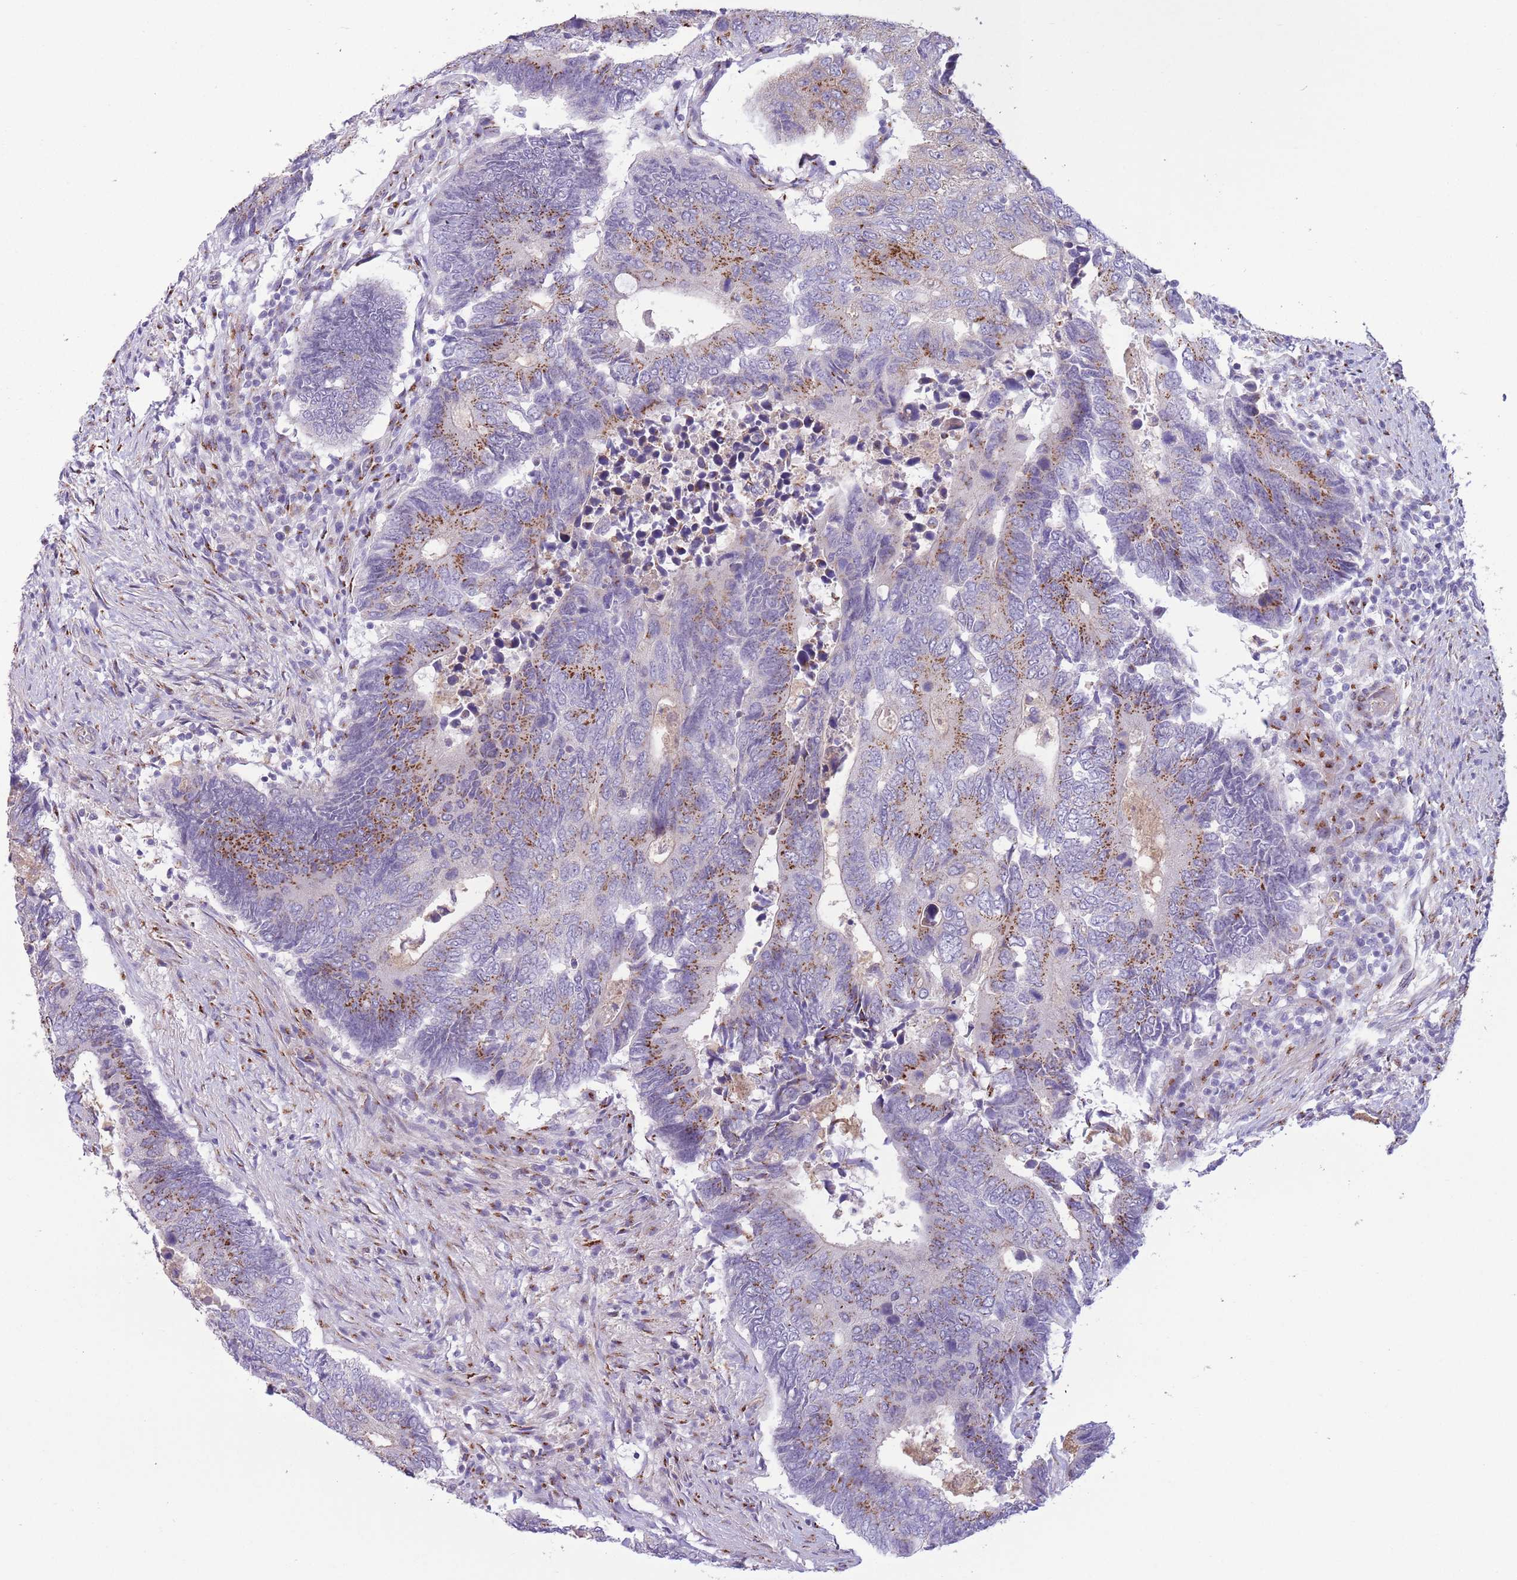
{"staining": {"intensity": "moderate", "quantity": ">75%", "location": "cytoplasmic/membranous"}, "tissue": "colorectal cancer", "cell_type": "Tumor cells", "image_type": "cancer", "snomed": [{"axis": "morphology", "description": "Adenocarcinoma, NOS"}, {"axis": "topography", "description": "Colon"}], "caption": "Moderate cytoplasmic/membranous staining for a protein is identified in about >75% of tumor cells of colorectal cancer using immunohistochemistry.", "gene": "C20orf96", "patient": {"sex": "male", "age": 87}}